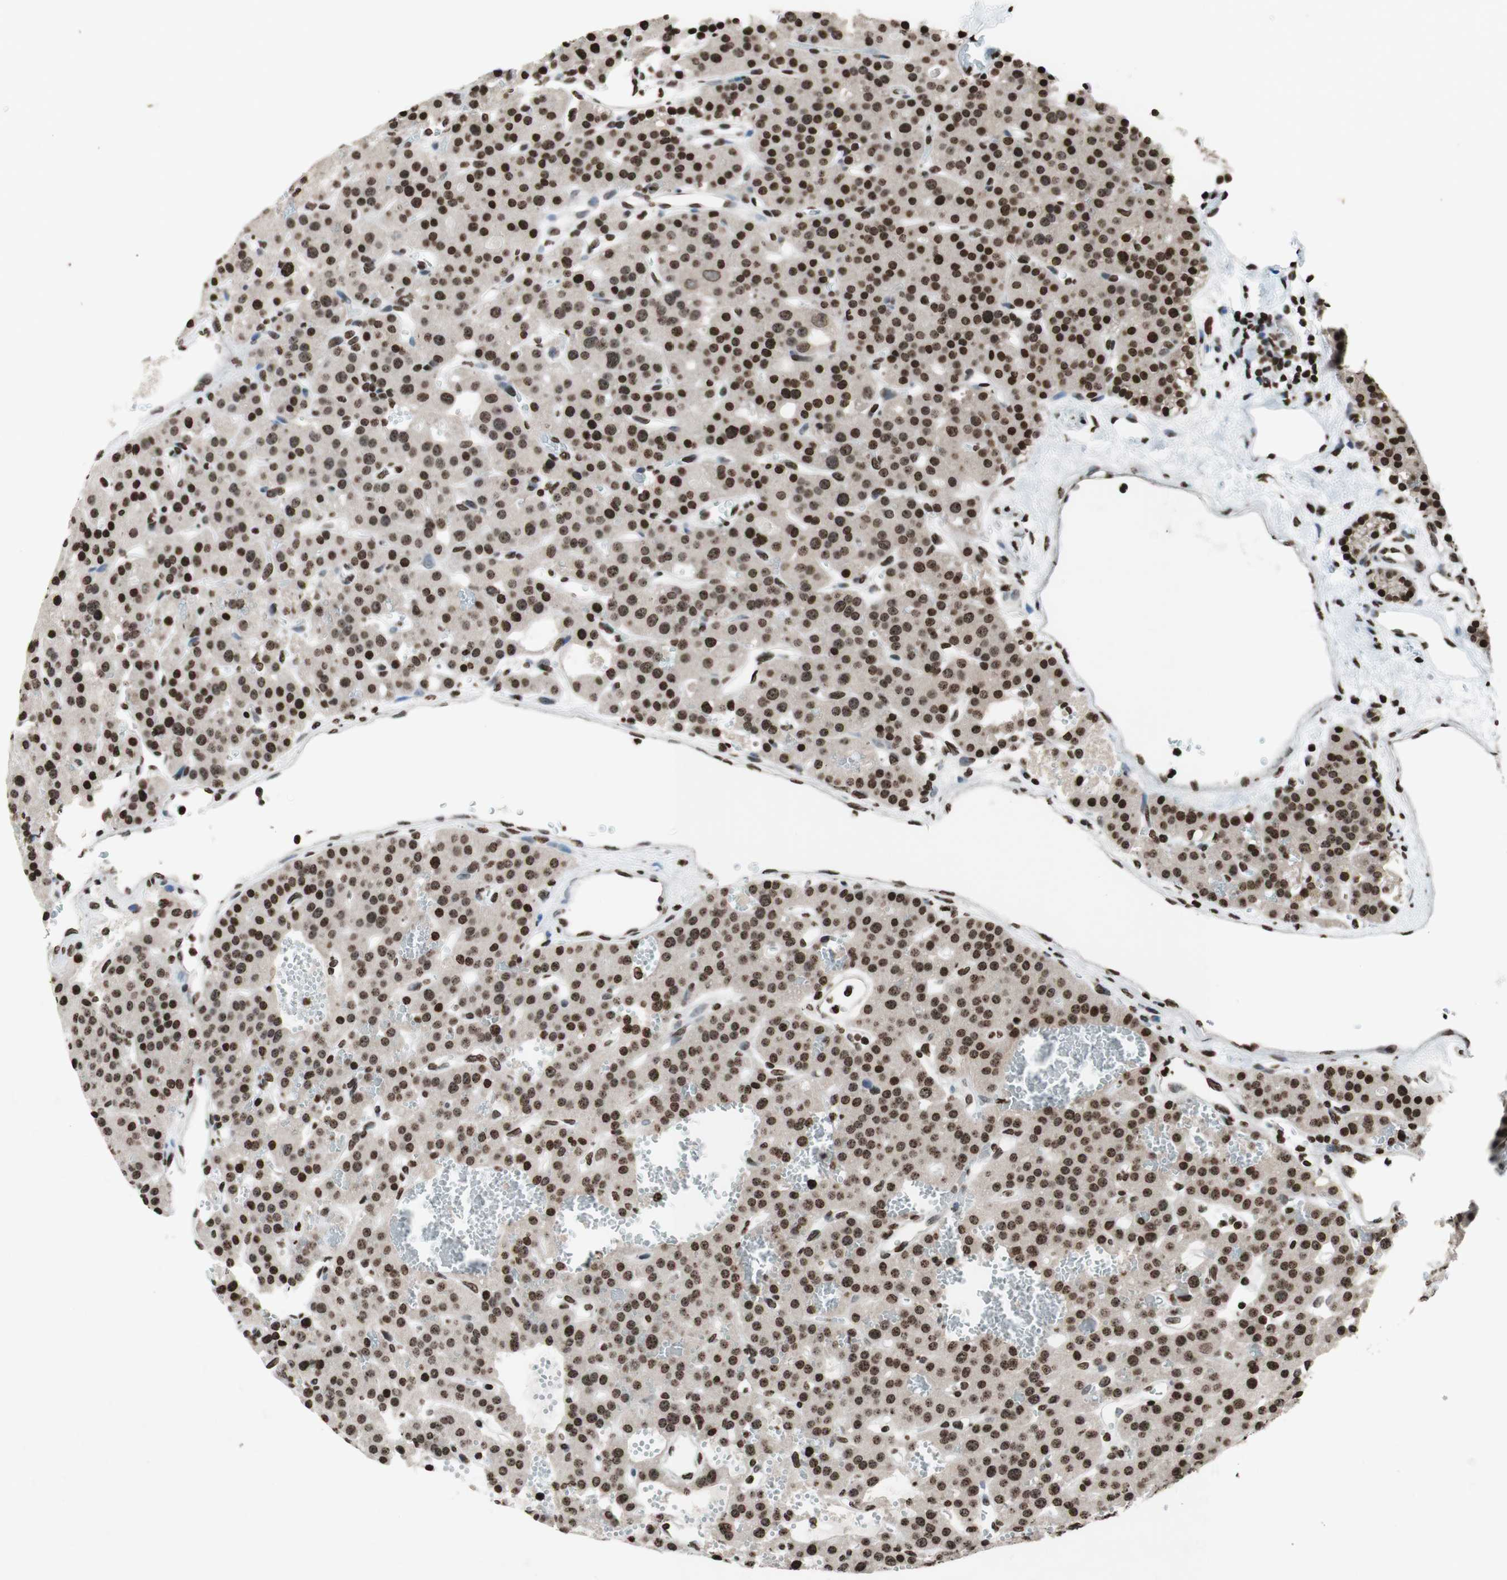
{"staining": {"intensity": "moderate", "quantity": ">75%", "location": "nuclear"}, "tissue": "parathyroid gland", "cell_type": "Glandular cells", "image_type": "normal", "snomed": [{"axis": "morphology", "description": "Normal tissue, NOS"}, {"axis": "morphology", "description": "Adenoma, NOS"}, {"axis": "topography", "description": "Parathyroid gland"}], "caption": "Immunohistochemistry (IHC) histopathology image of normal parathyroid gland stained for a protein (brown), which demonstrates medium levels of moderate nuclear expression in approximately >75% of glandular cells.", "gene": "NCOA3", "patient": {"sex": "female", "age": 81}}